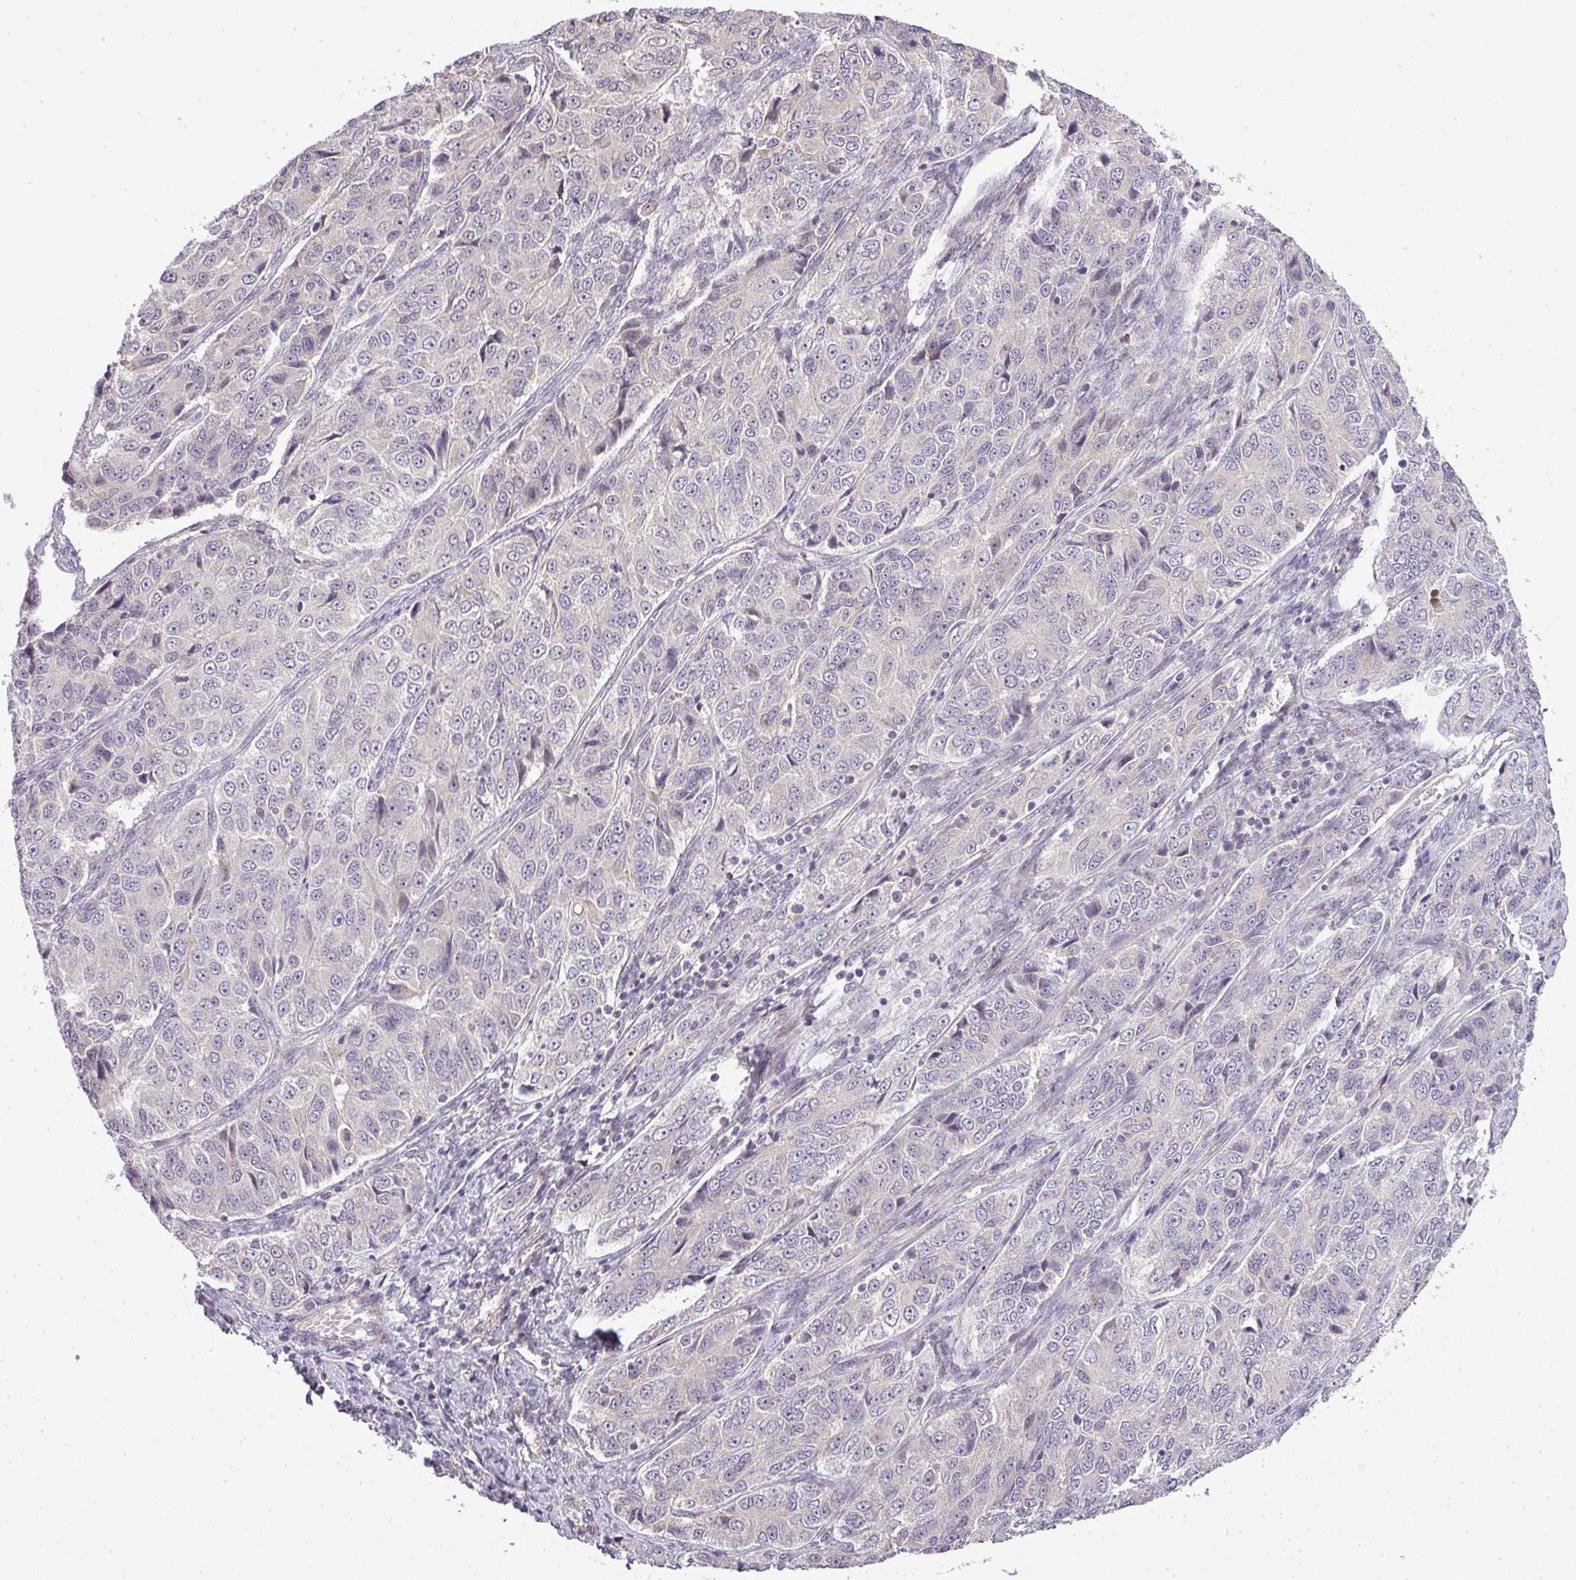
{"staining": {"intensity": "negative", "quantity": "none", "location": "none"}, "tissue": "ovarian cancer", "cell_type": "Tumor cells", "image_type": "cancer", "snomed": [{"axis": "morphology", "description": "Carcinoma, endometroid"}, {"axis": "topography", "description": "Ovary"}], "caption": "This is an immunohistochemistry (IHC) photomicrograph of human ovarian cancer. There is no expression in tumor cells.", "gene": "ZDHHC1", "patient": {"sex": "female", "age": 51}}